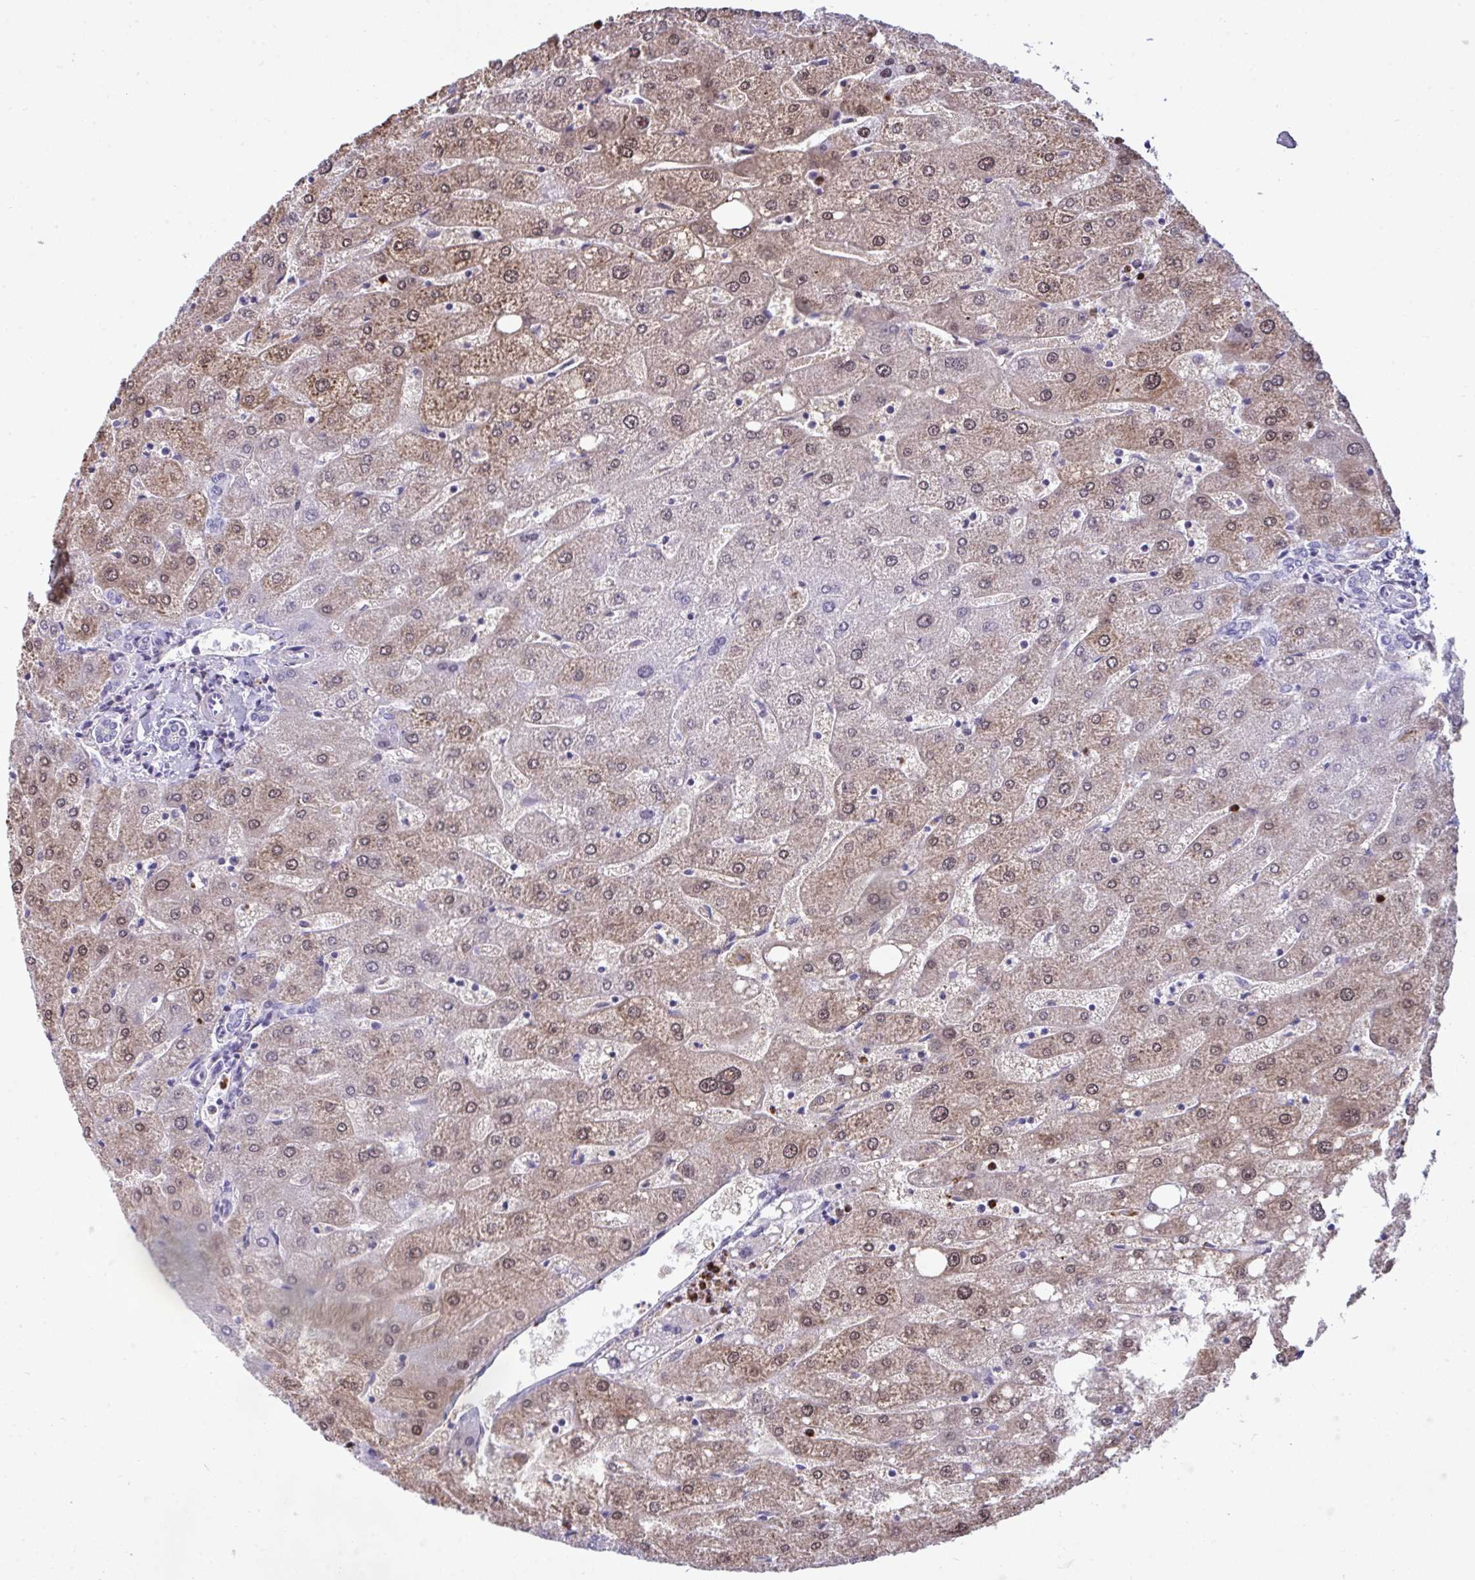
{"staining": {"intensity": "negative", "quantity": "none", "location": "none"}, "tissue": "liver", "cell_type": "Cholangiocytes", "image_type": "normal", "snomed": [{"axis": "morphology", "description": "Normal tissue, NOS"}, {"axis": "topography", "description": "Liver"}], "caption": "Micrograph shows no significant protein staining in cholangiocytes of benign liver. (DAB (3,3'-diaminobenzidine) immunohistochemistry visualized using brightfield microscopy, high magnification).", "gene": "ARHGAP42", "patient": {"sex": "male", "age": 67}}